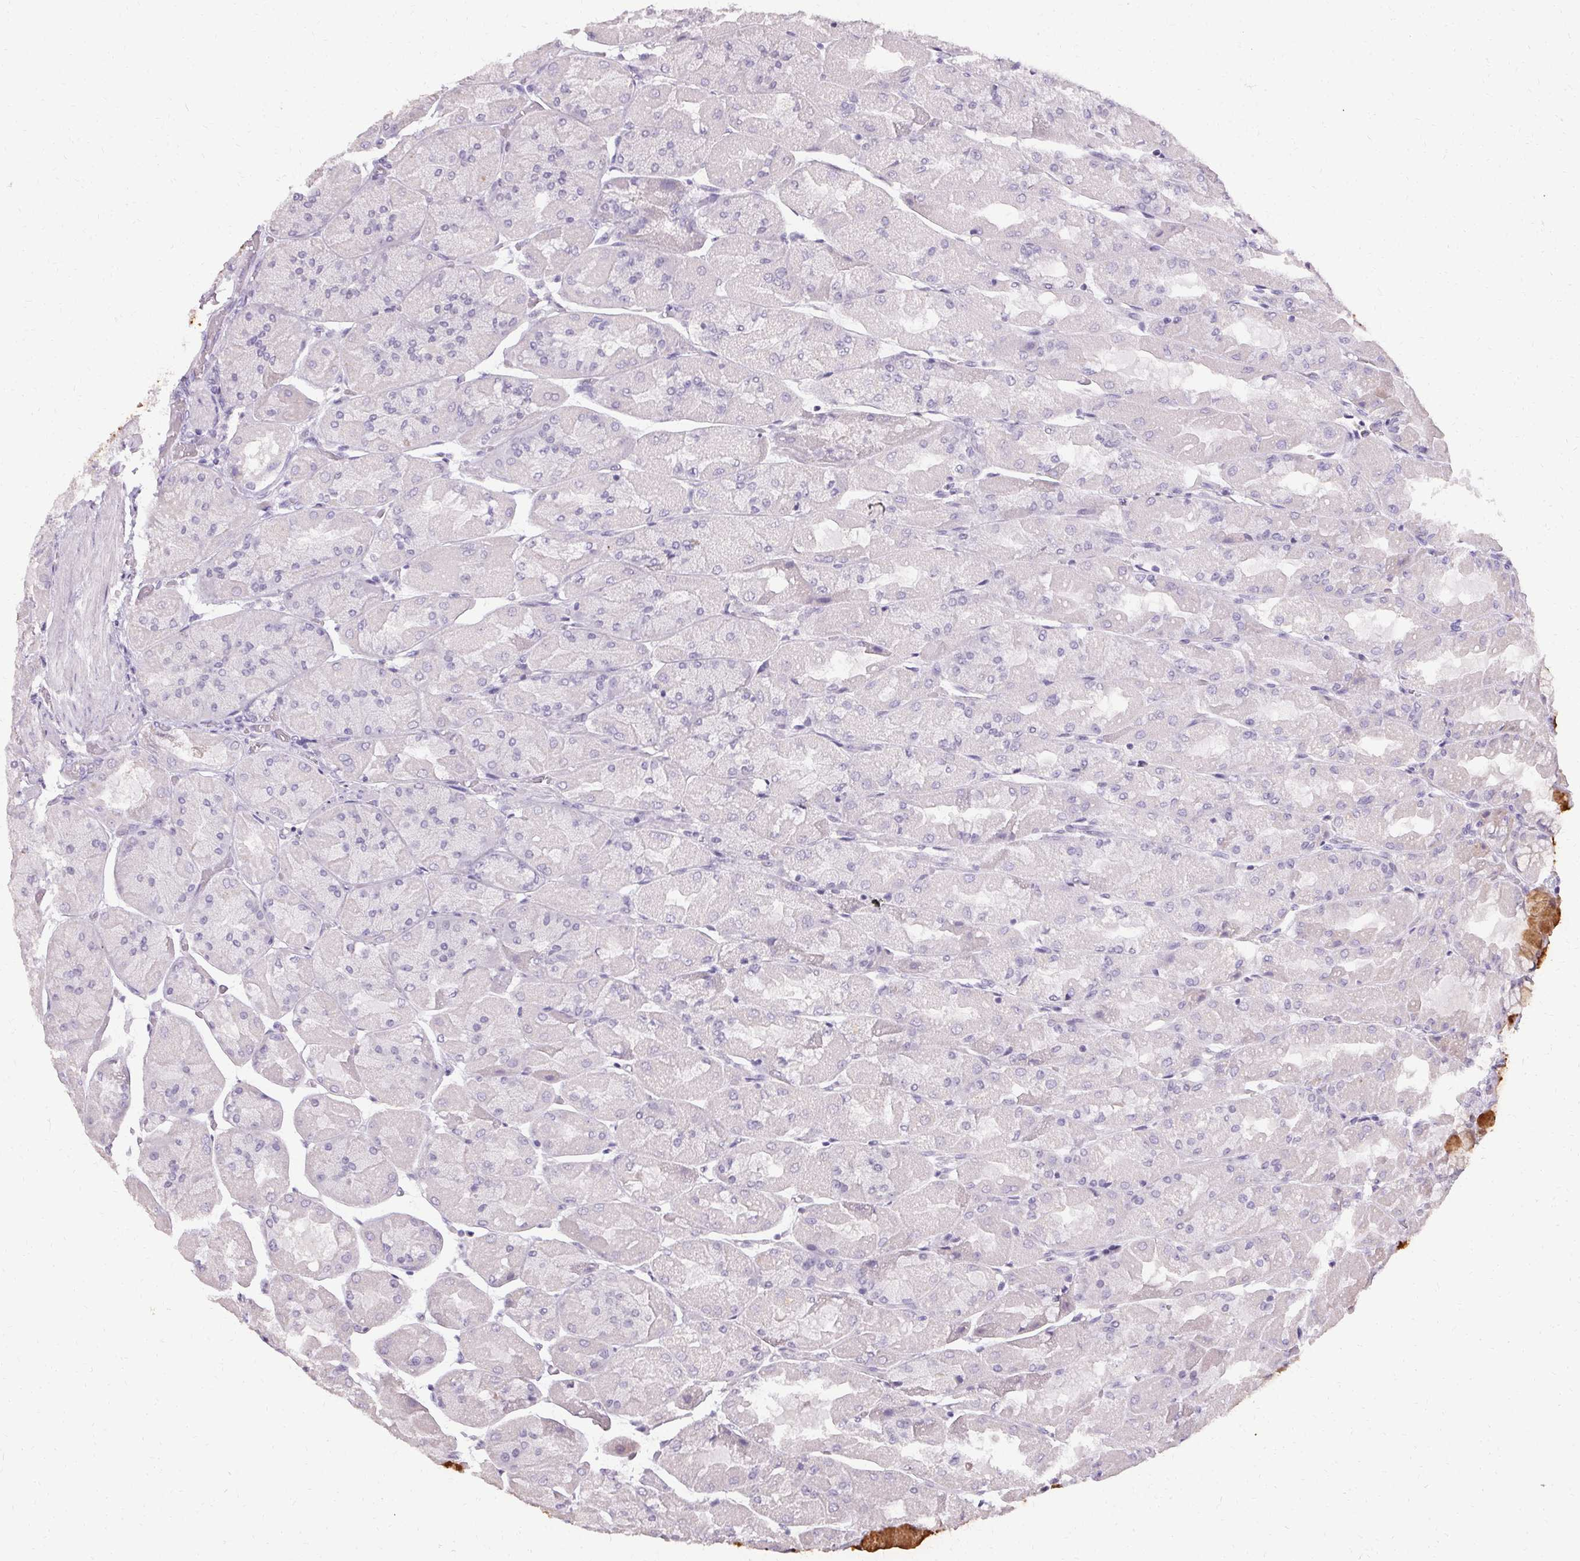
{"staining": {"intensity": "moderate", "quantity": "<25%", "location": "cytoplasmic/membranous"}, "tissue": "stomach", "cell_type": "Glandular cells", "image_type": "normal", "snomed": [{"axis": "morphology", "description": "Normal tissue, NOS"}, {"axis": "topography", "description": "Stomach"}], "caption": "An image of human stomach stained for a protein displays moderate cytoplasmic/membranous brown staining in glandular cells. (brown staining indicates protein expression, while blue staining denotes nuclei).", "gene": "PMEL", "patient": {"sex": "female", "age": 61}}